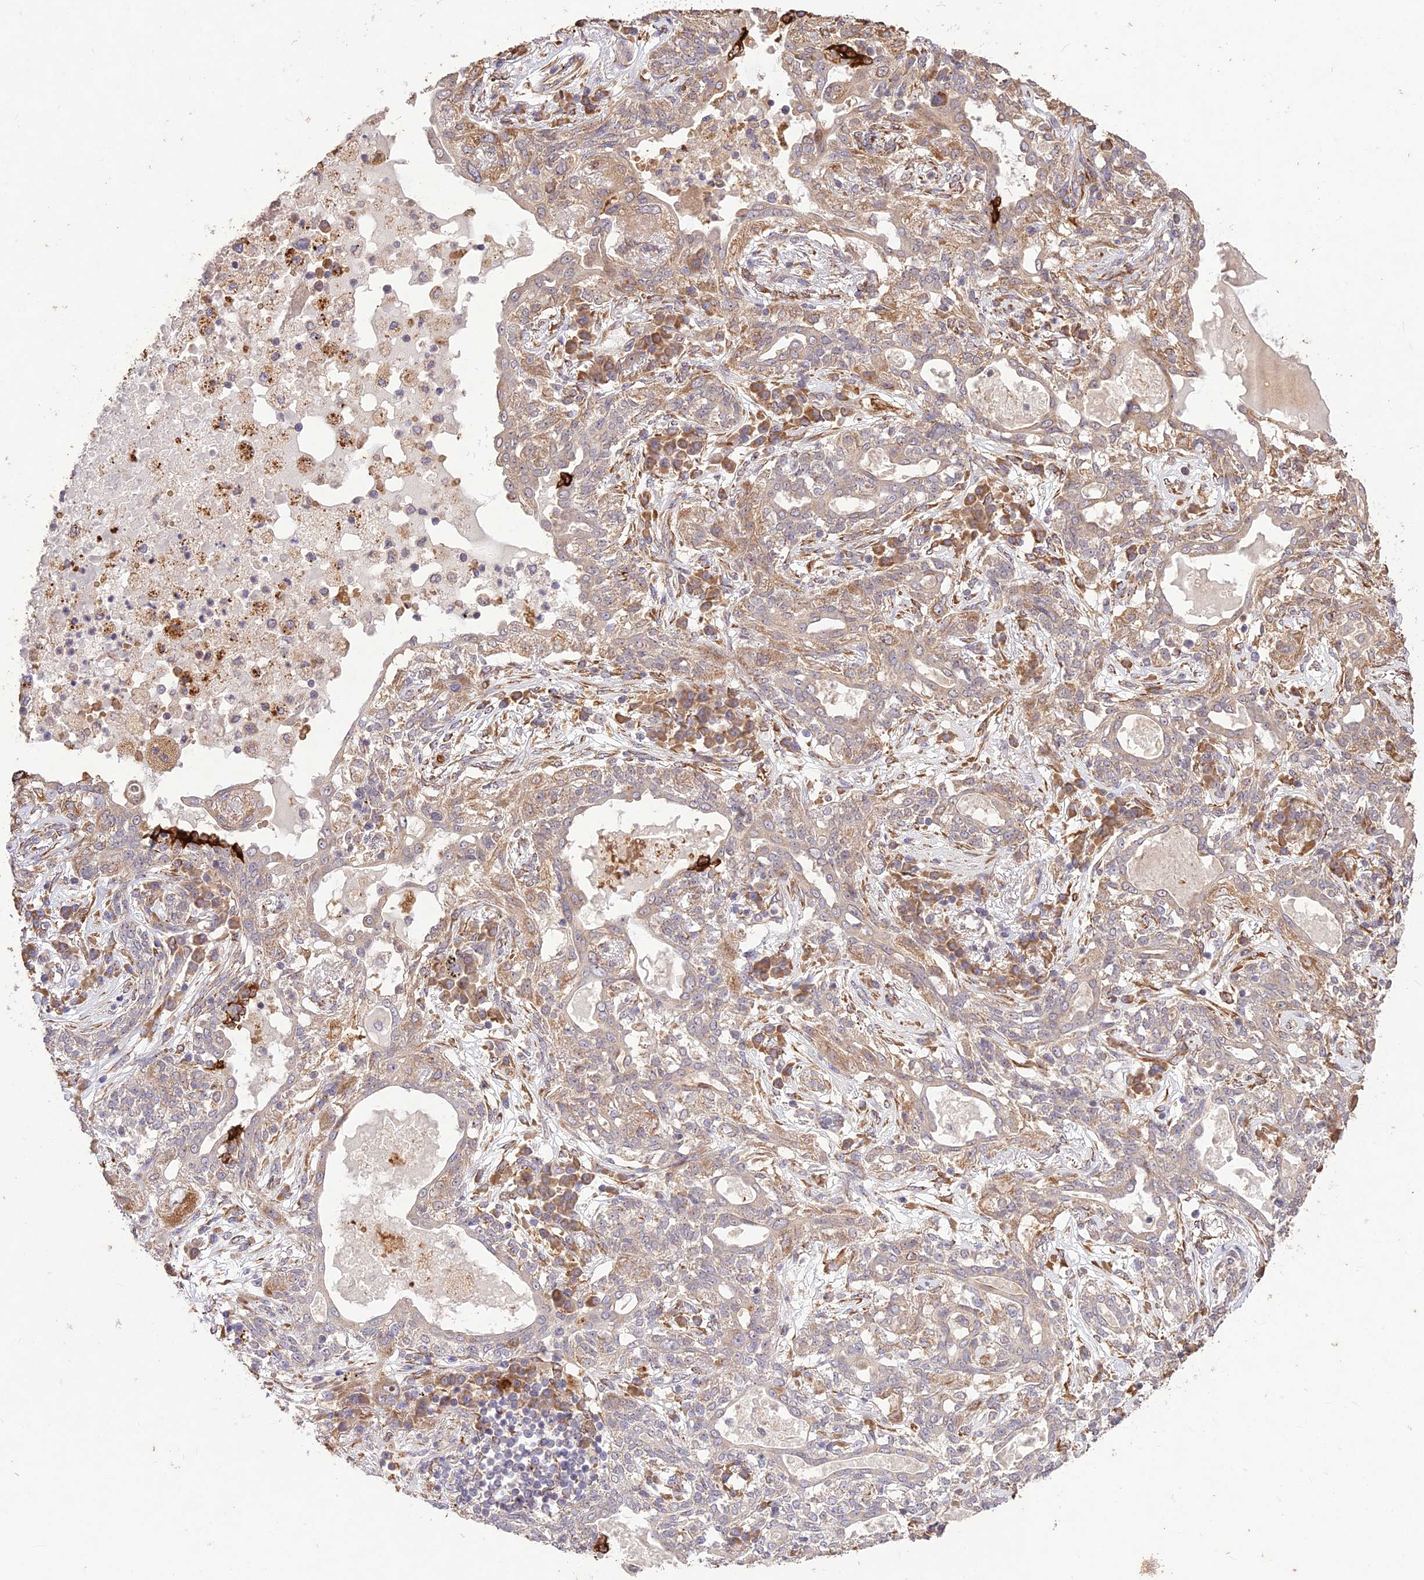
{"staining": {"intensity": "weak", "quantity": "25%-75%", "location": "cytoplasmic/membranous"}, "tissue": "lung cancer", "cell_type": "Tumor cells", "image_type": "cancer", "snomed": [{"axis": "morphology", "description": "Squamous cell carcinoma, NOS"}, {"axis": "topography", "description": "Lung"}], "caption": "The image displays immunohistochemical staining of lung squamous cell carcinoma. There is weak cytoplasmic/membranous staining is identified in approximately 25%-75% of tumor cells.", "gene": "PPP1R11", "patient": {"sex": "female", "age": 70}}